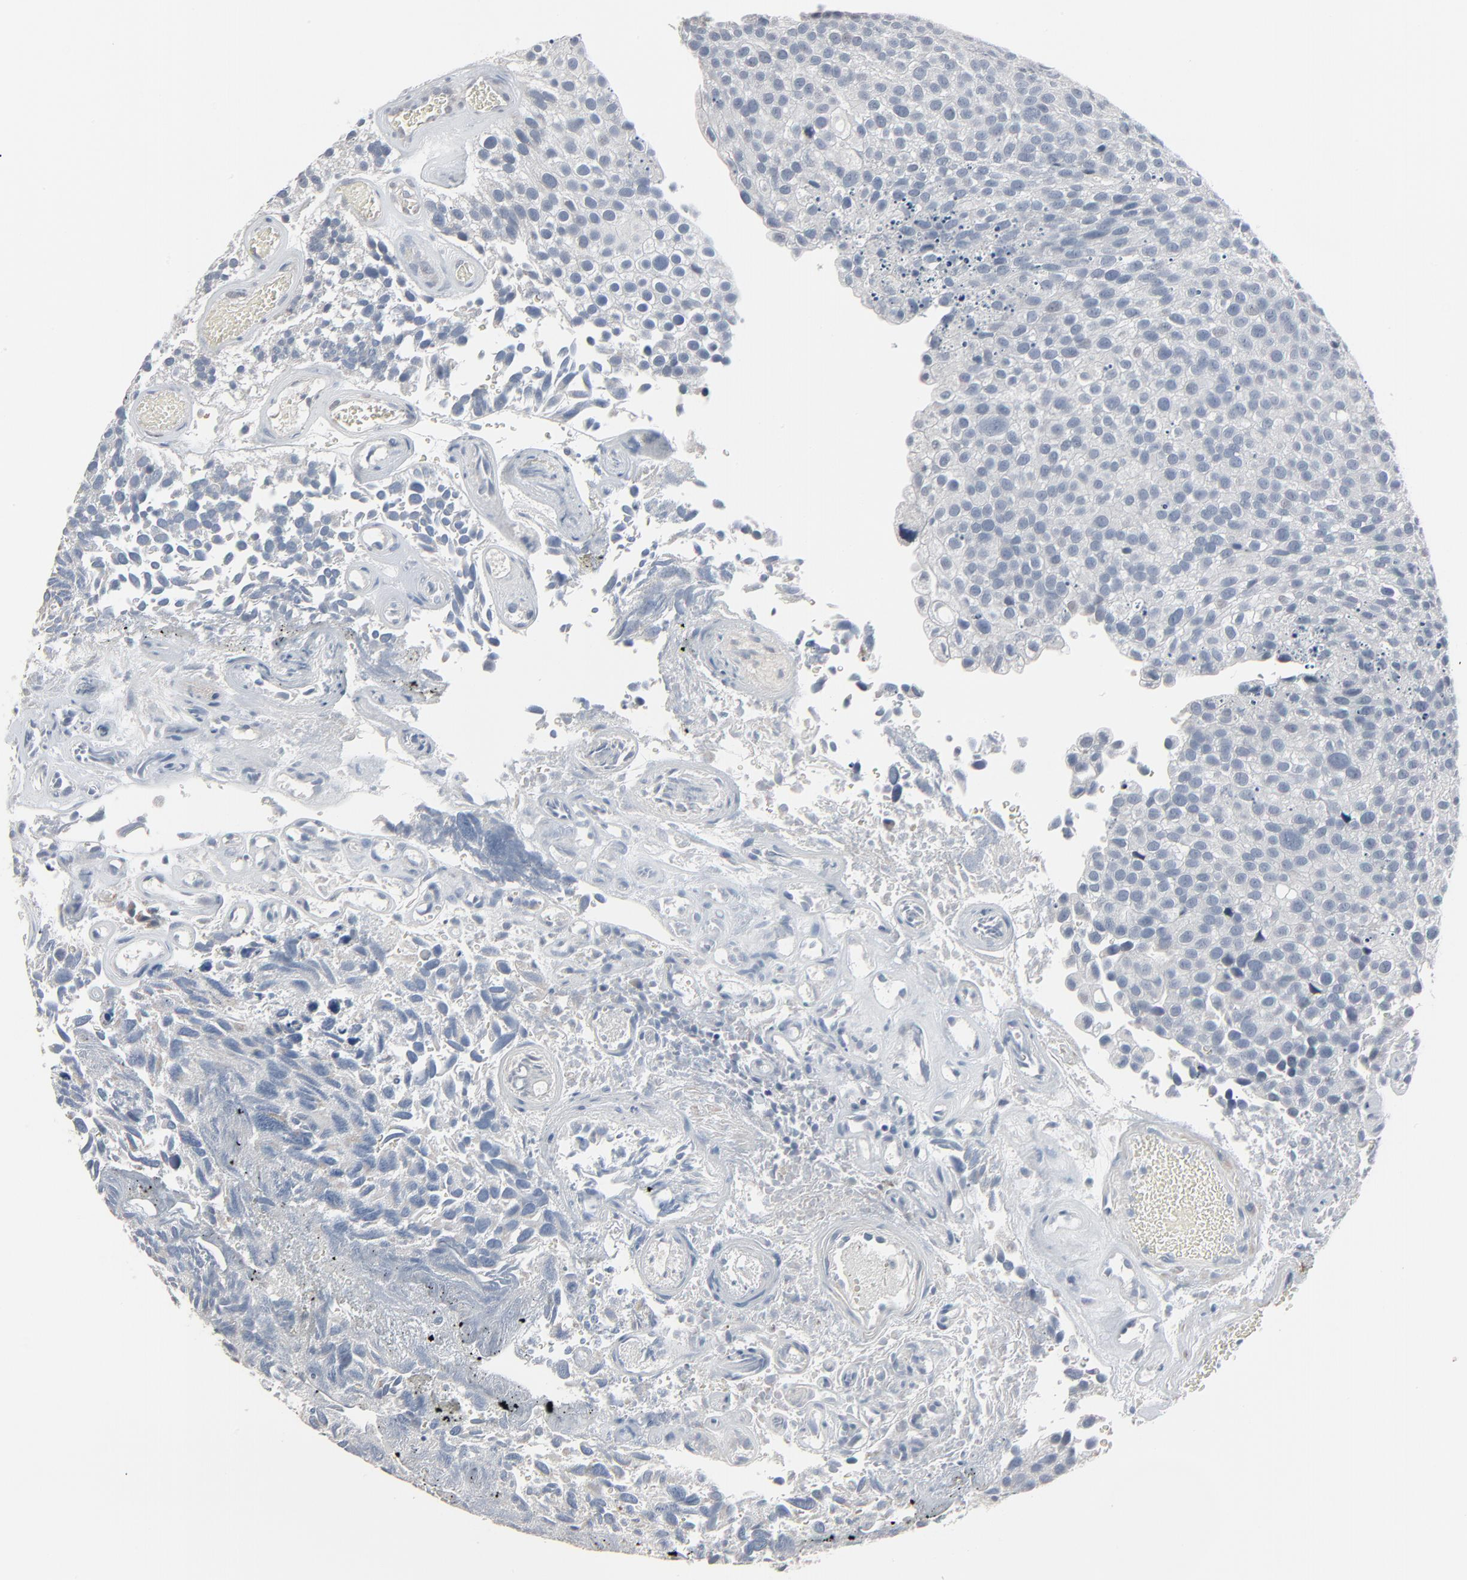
{"staining": {"intensity": "weak", "quantity": "<25%", "location": "cytoplasmic/membranous"}, "tissue": "urothelial cancer", "cell_type": "Tumor cells", "image_type": "cancer", "snomed": [{"axis": "morphology", "description": "Urothelial carcinoma, High grade"}, {"axis": "topography", "description": "Urinary bladder"}], "caption": "Micrograph shows no significant protein expression in tumor cells of high-grade urothelial carcinoma.", "gene": "SAGE1", "patient": {"sex": "male", "age": 72}}